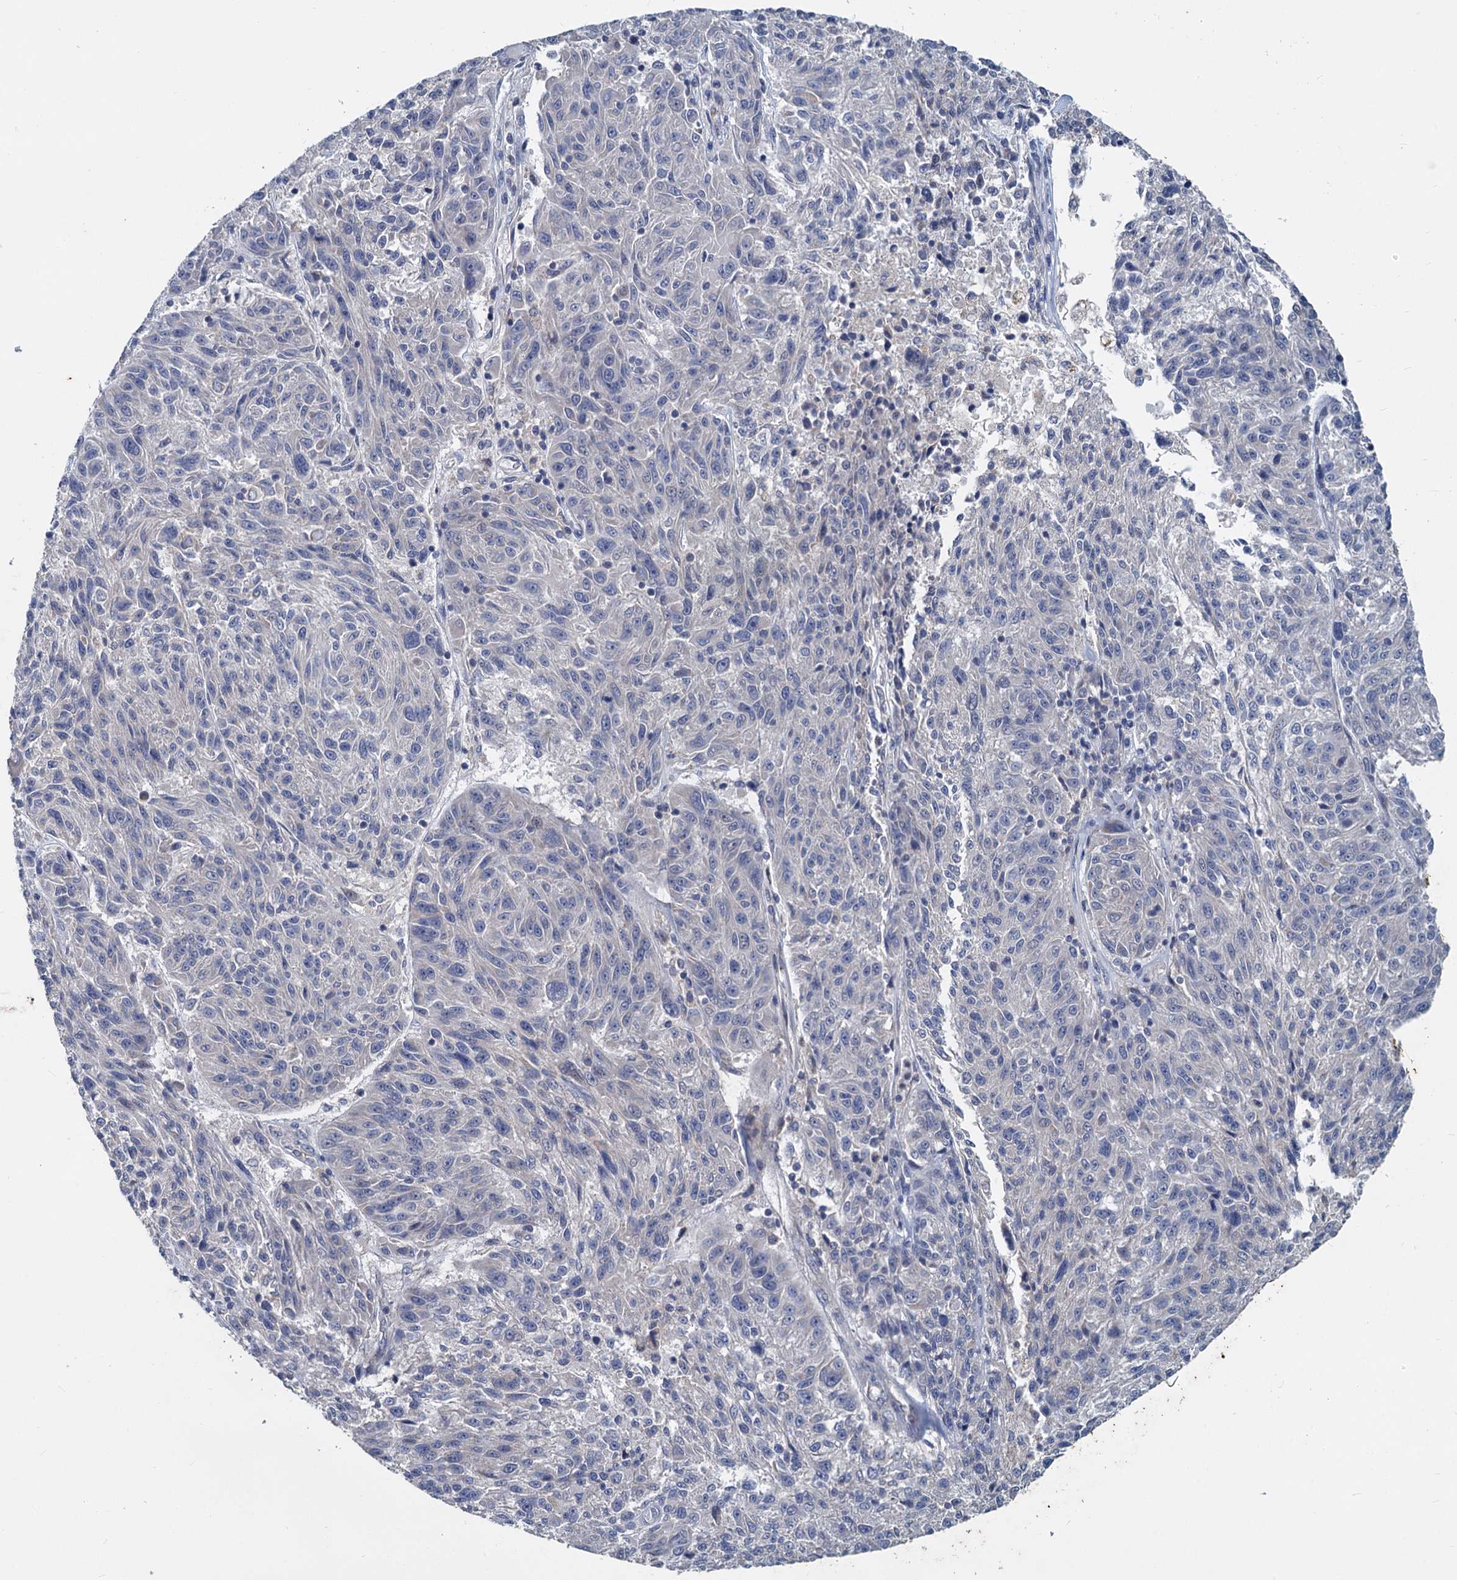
{"staining": {"intensity": "negative", "quantity": "none", "location": "none"}, "tissue": "melanoma", "cell_type": "Tumor cells", "image_type": "cancer", "snomed": [{"axis": "morphology", "description": "Malignant melanoma, NOS"}, {"axis": "topography", "description": "Skin"}], "caption": "High power microscopy histopathology image of an IHC micrograph of malignant melanoma, revealing no significant expression in tumor cells.", "gene": "SLC2A7", "patient": {"sex": "male", "age": 53}}